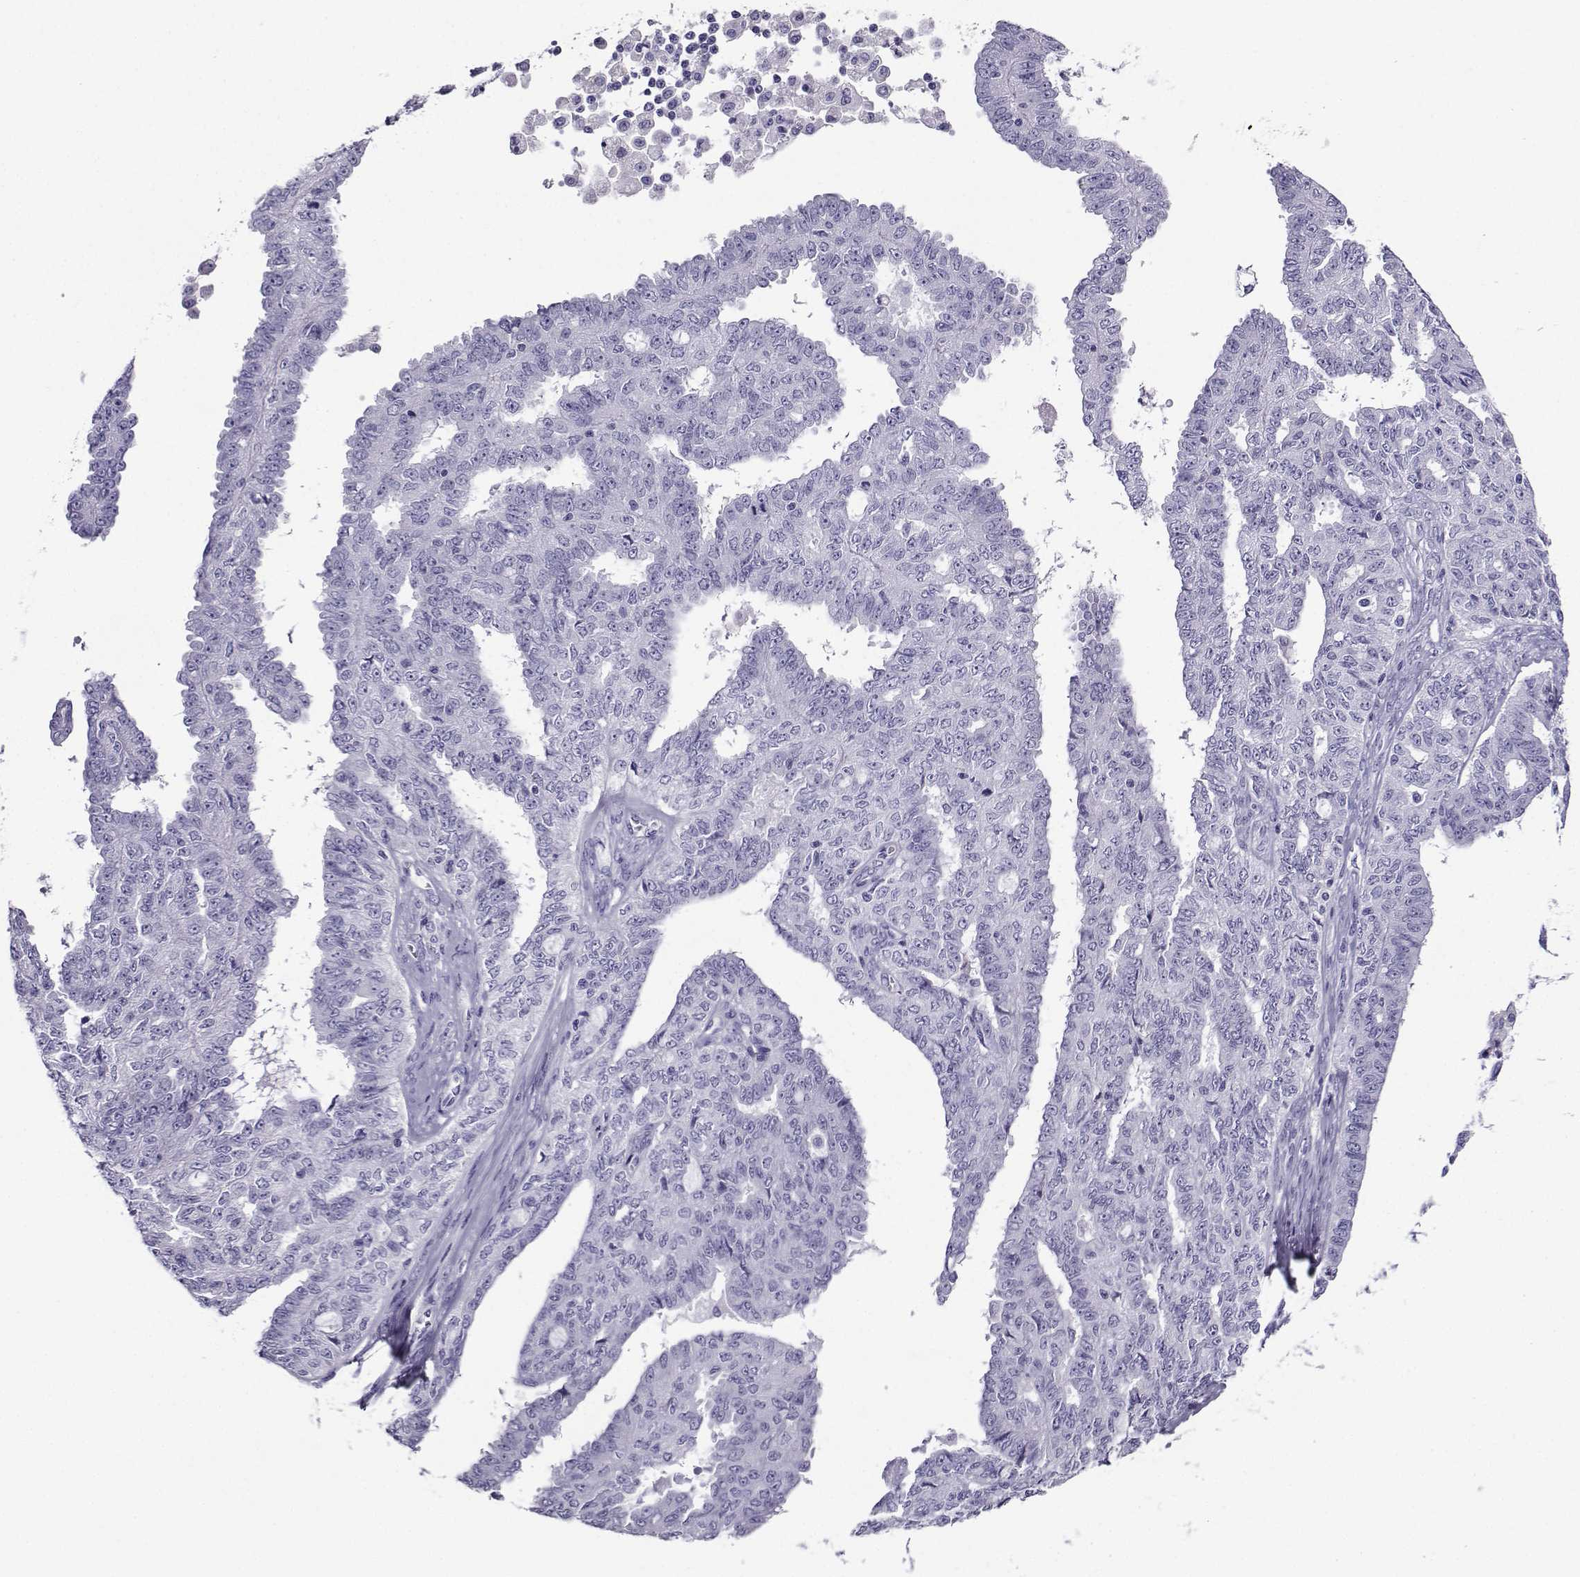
{"staining": {"intensity": "negative", "quantity": "none", "location": "none"}, "tissue": "ovarian cancer", "cell_type": "Tumor cells", "image_type": "cancer", "snomed": [{"axis": "morphology", "description": "Cystadenocarcinoma, serous, NOS"}, {"axis": "topography", "description": "Ovary"}], "caption": "Tumor cells show no significant protein staining in ovarian cancer.", "gene": "CRYBB1", "patient": {"sex": "female", "age": 71}}